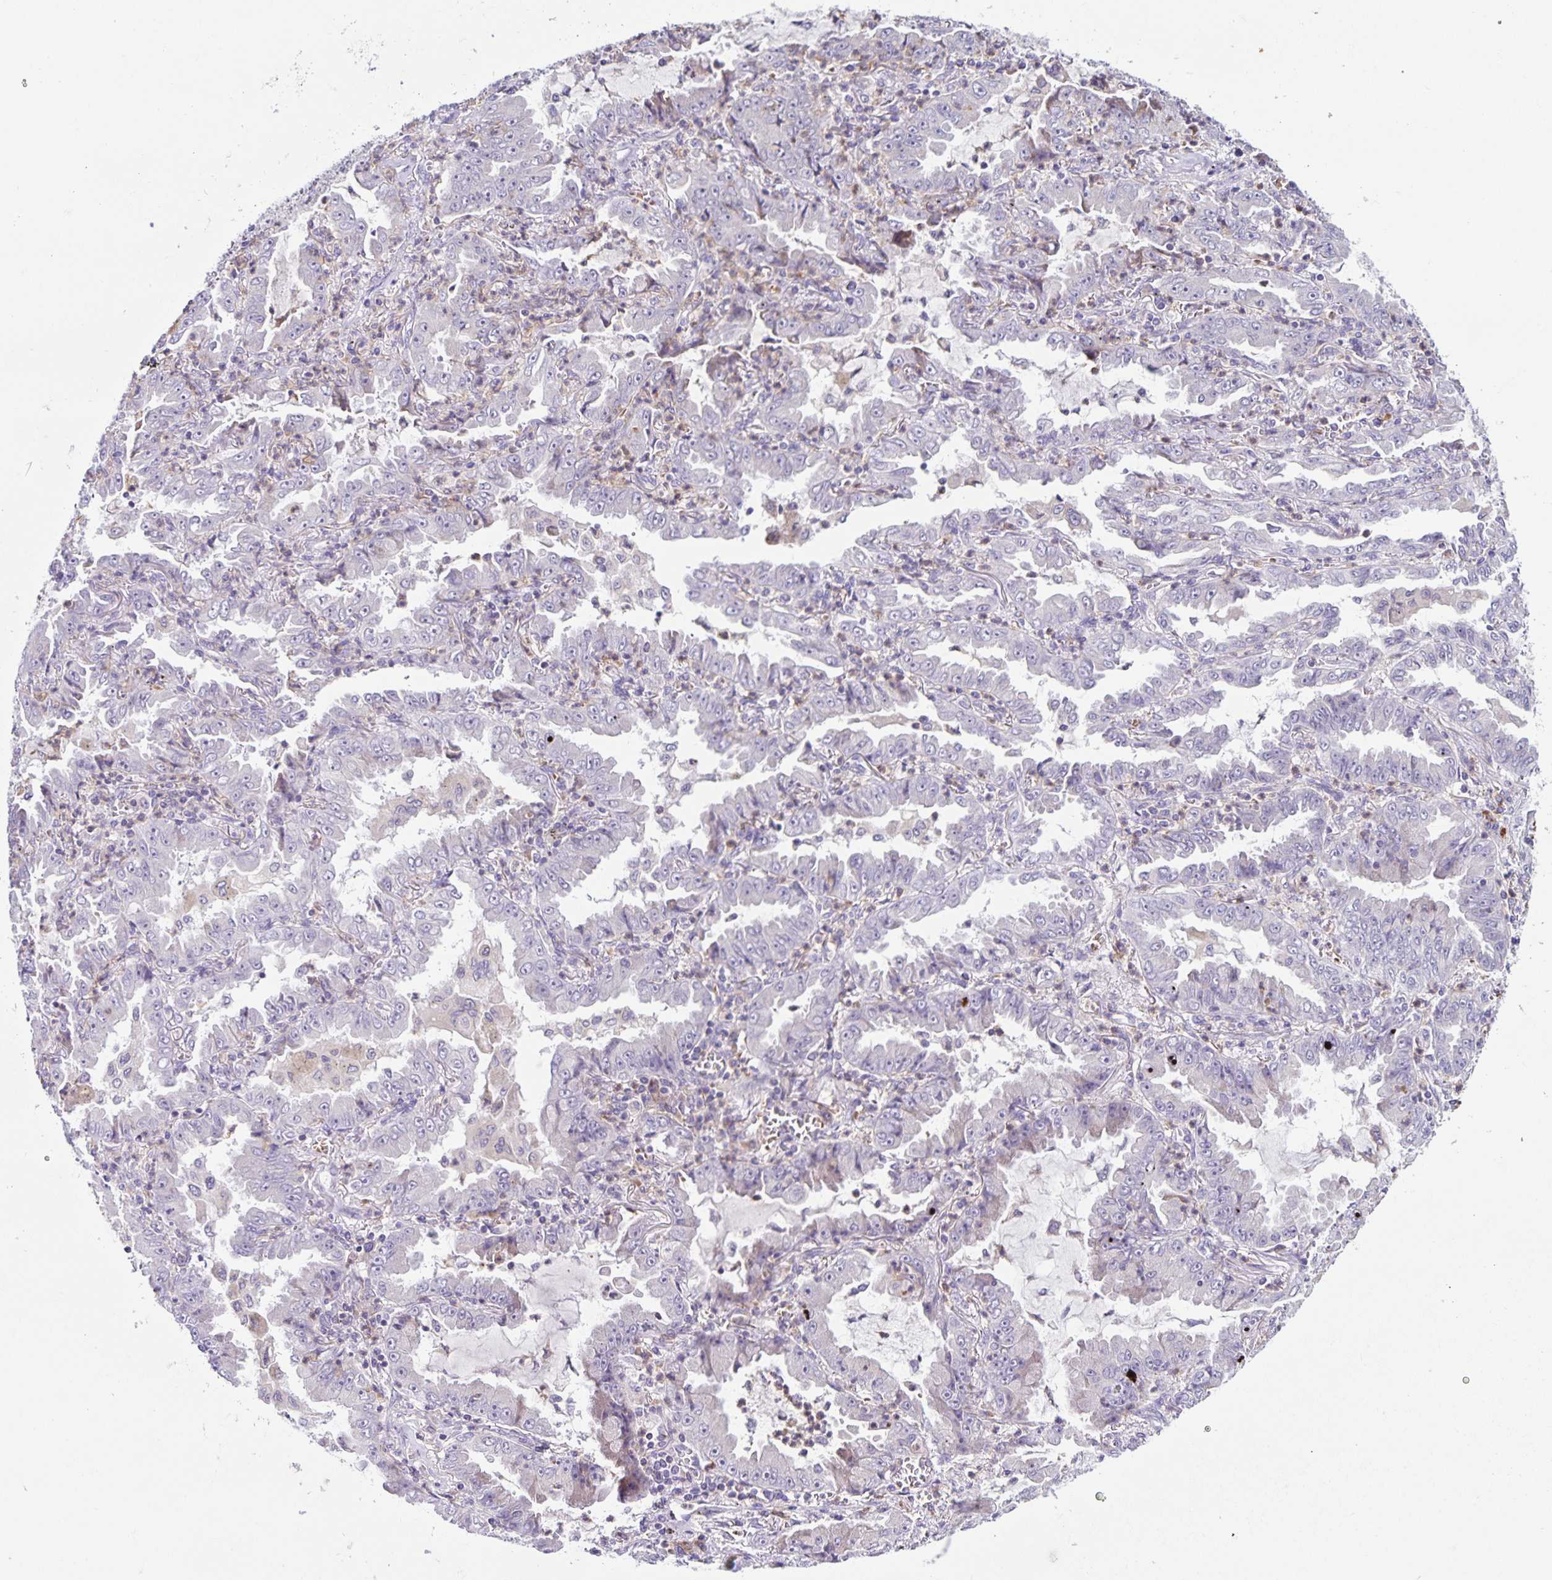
{"staining": {"intensity": "negative", "quantity": "none", "location": "none"}, "tissue": "lung cancer", "cell_type": "Tumor cells", "image_type": "cancer", "snomed": [{"axis": "morphology", "description": "Adenocarcinoma, NOS"}, {"axis": "topography", "description": "Lung"}], "caption": "Histopathology image shows no significant protein expression in tumor cells of lung cancer (adenocarcinoma). The staining is performed using DAB (3,3'-diaminobenzidine) brown chromogen with nuclei counter-stained in using hematoxylin.", "gene": "STPG4", "patient": {"sex": "female", "age": 52}}